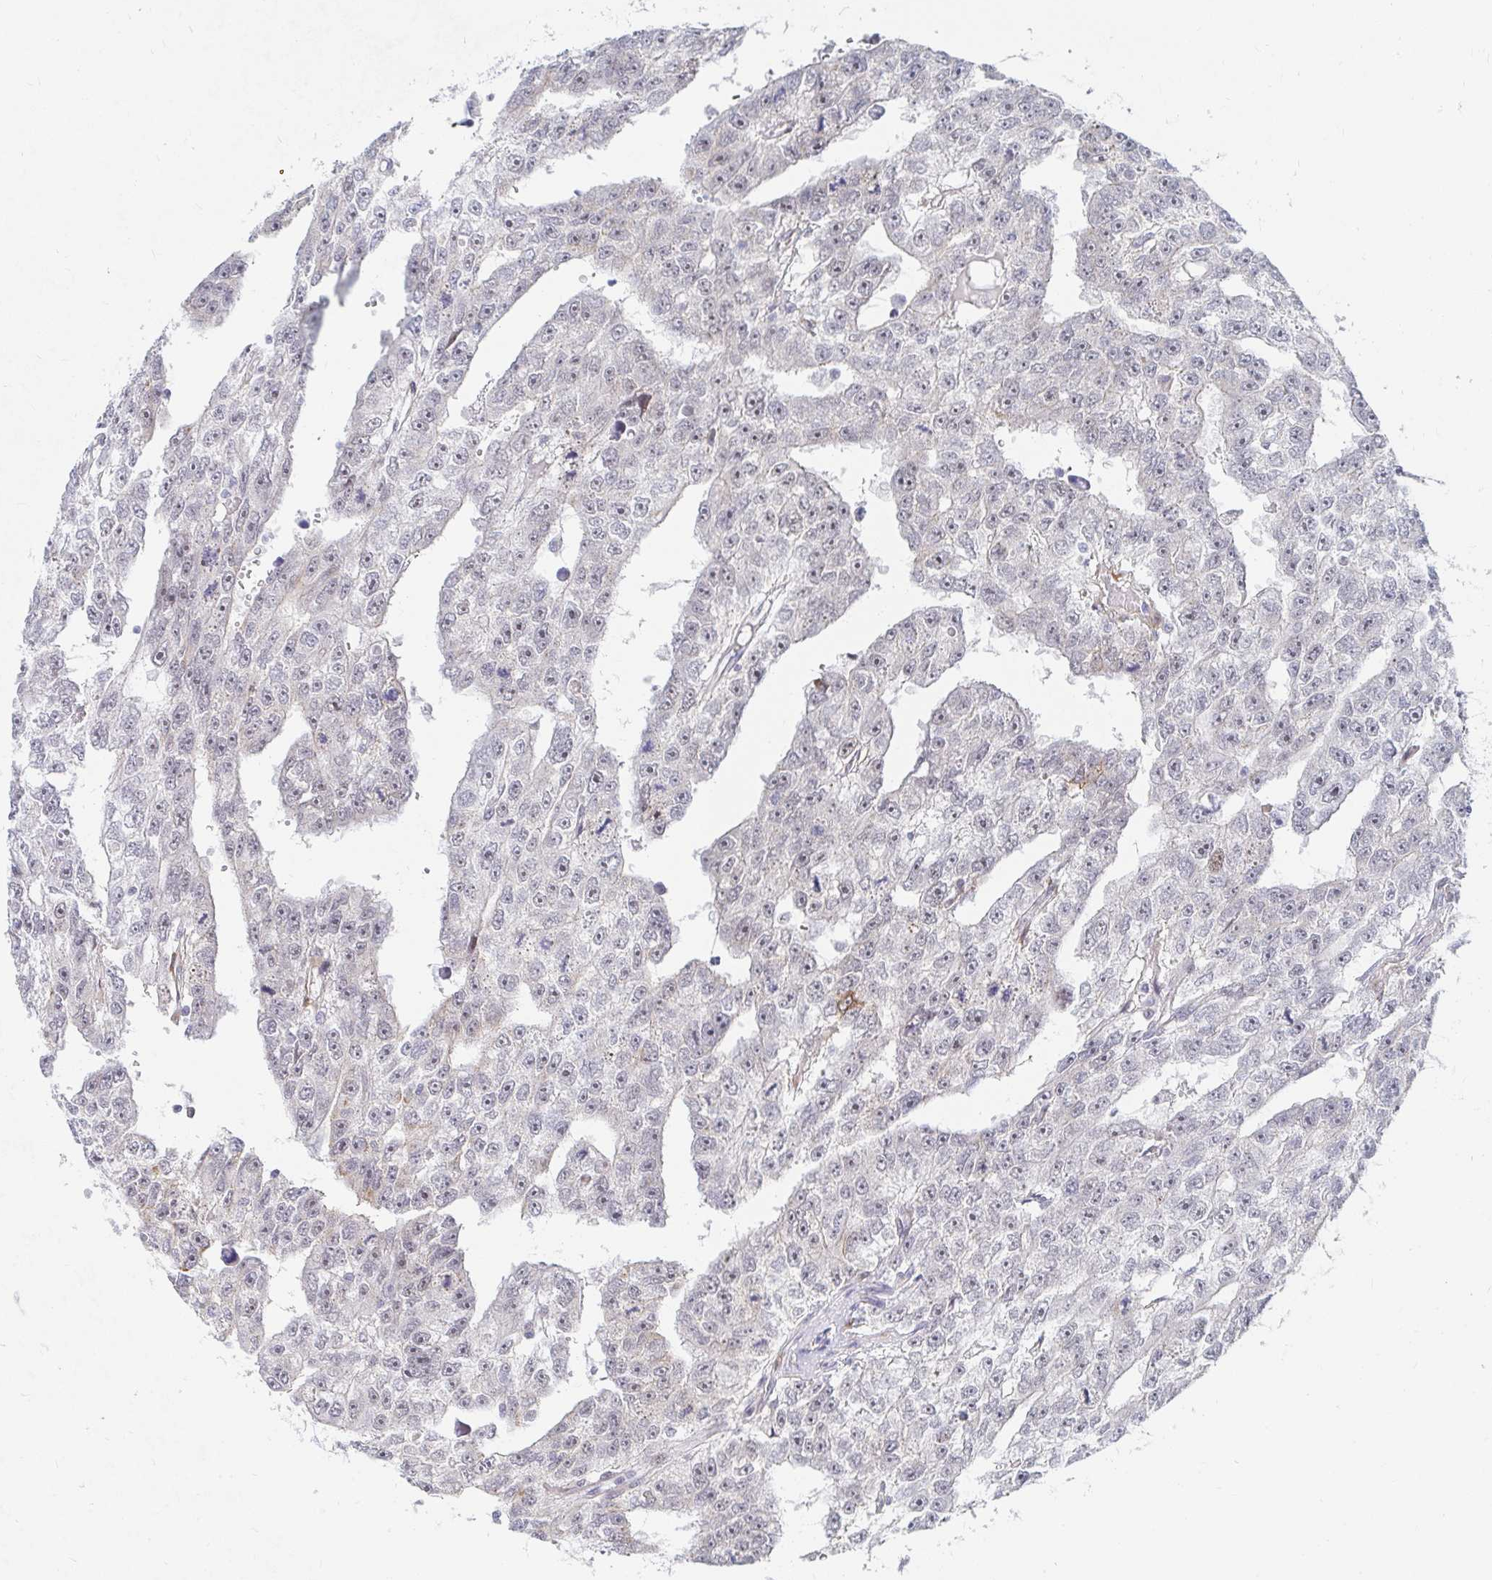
{"staining": {"intensity": "weak", "quantity": "<25%", "location": "cytoplasmic/membranous,nuclear"}, "tissue": "testis cancer", "cell_type": "Tumor cells", "image_type": "cancer", "snomed": [{"axis": "morphology", "description": "Carcinoma, Embryonal, NOS"}, {"axis": "topography", "description": "Testis"}], "caption": "Testis cancer (embryonal carcinoma) was stained to show a protein in brown. There is no significant positivity in tumor cells.", "gene": "COL28A1", "patient": {"sex": "male", "age": 20}}